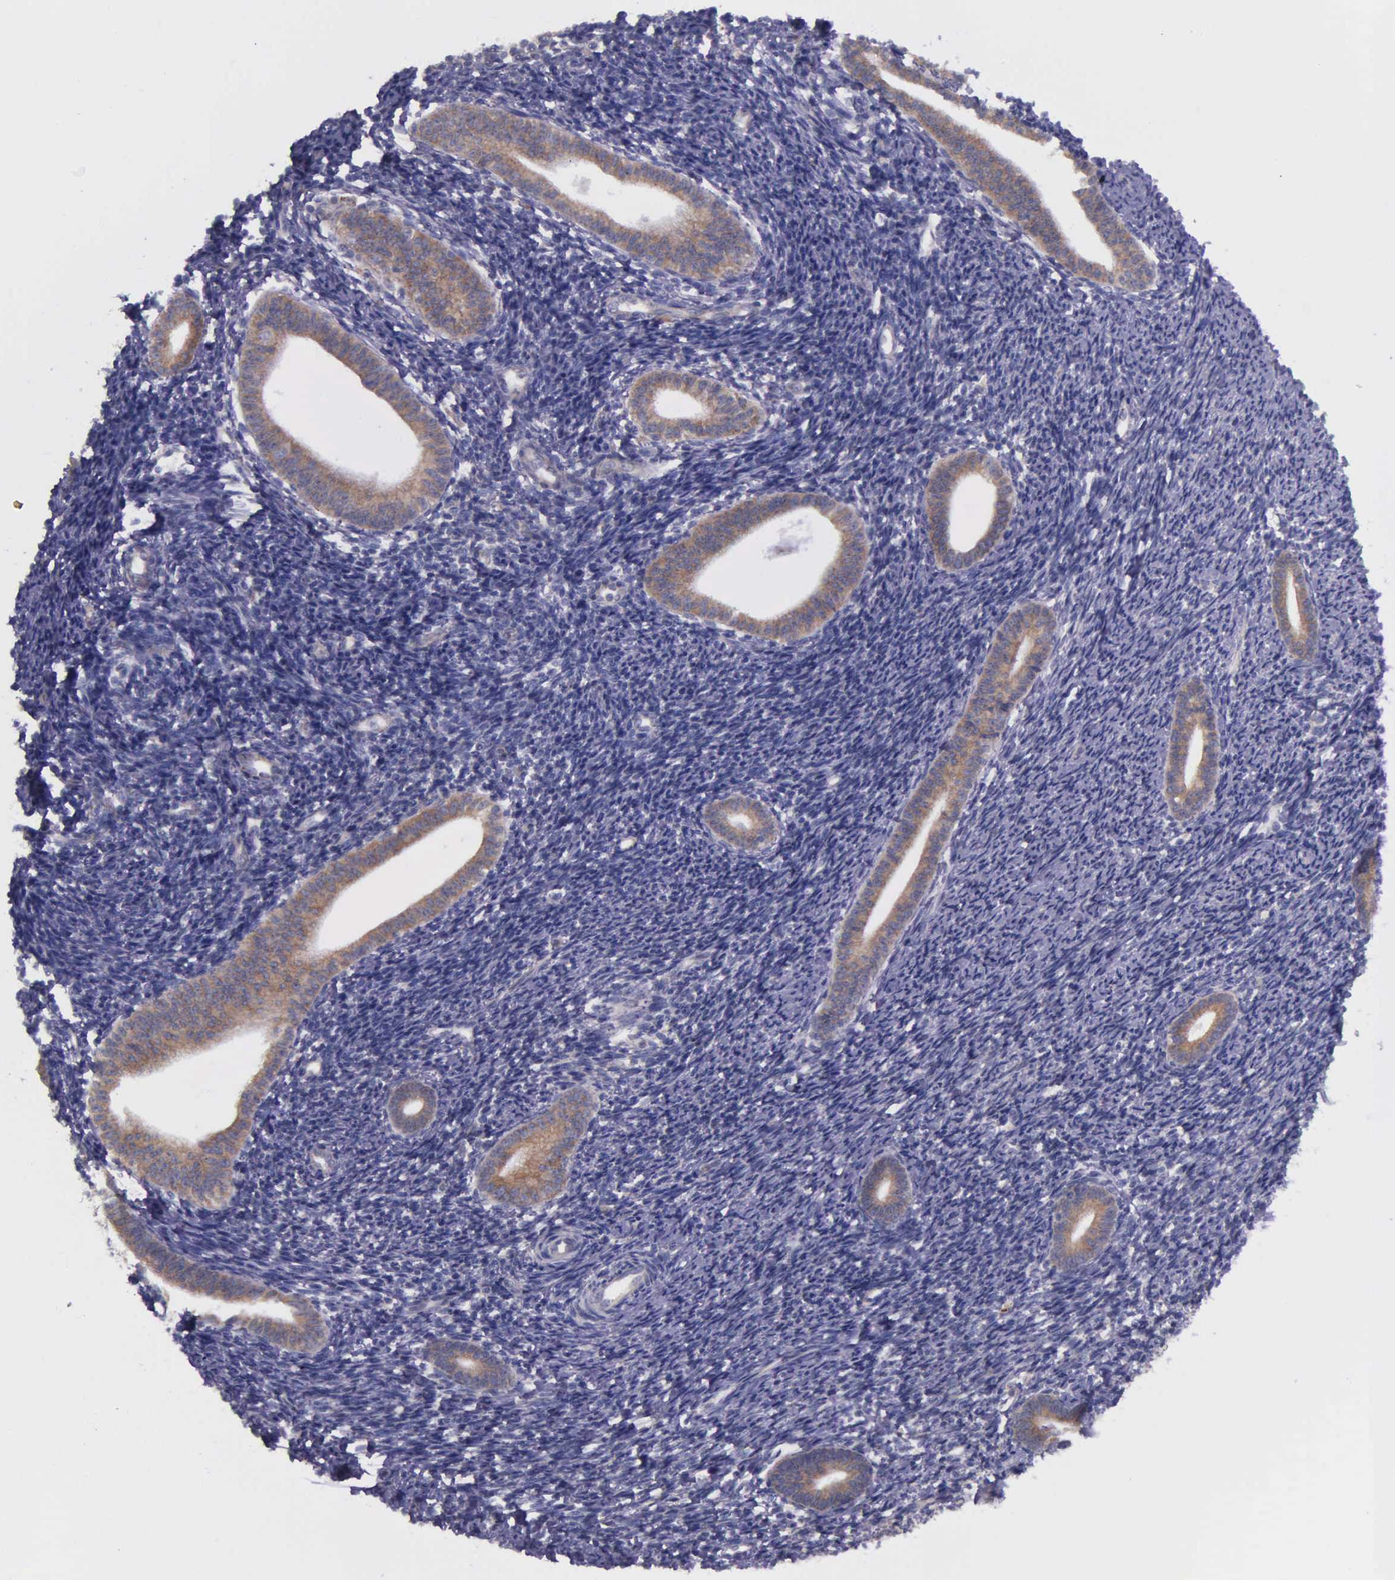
{"staining": {"intensity": "weak", "quantity": "<25%", "location": "cytoplasmic/membranous"}, "tissue": "endometrium", "cell_type": "Cells in endometrial stroma", "image_type": "normal", "snomed": [{"axis": "morphology", "description": "Normal tissue, NOS"}, {"axis": "topography", "description": "Endometrium"}], "caption": "Endometrium stained for a protein using IHC exhibits no expression cells in endometrial stroma.", "gene": "NSDHL", "patient": {"sex": "female", "age": 52}}